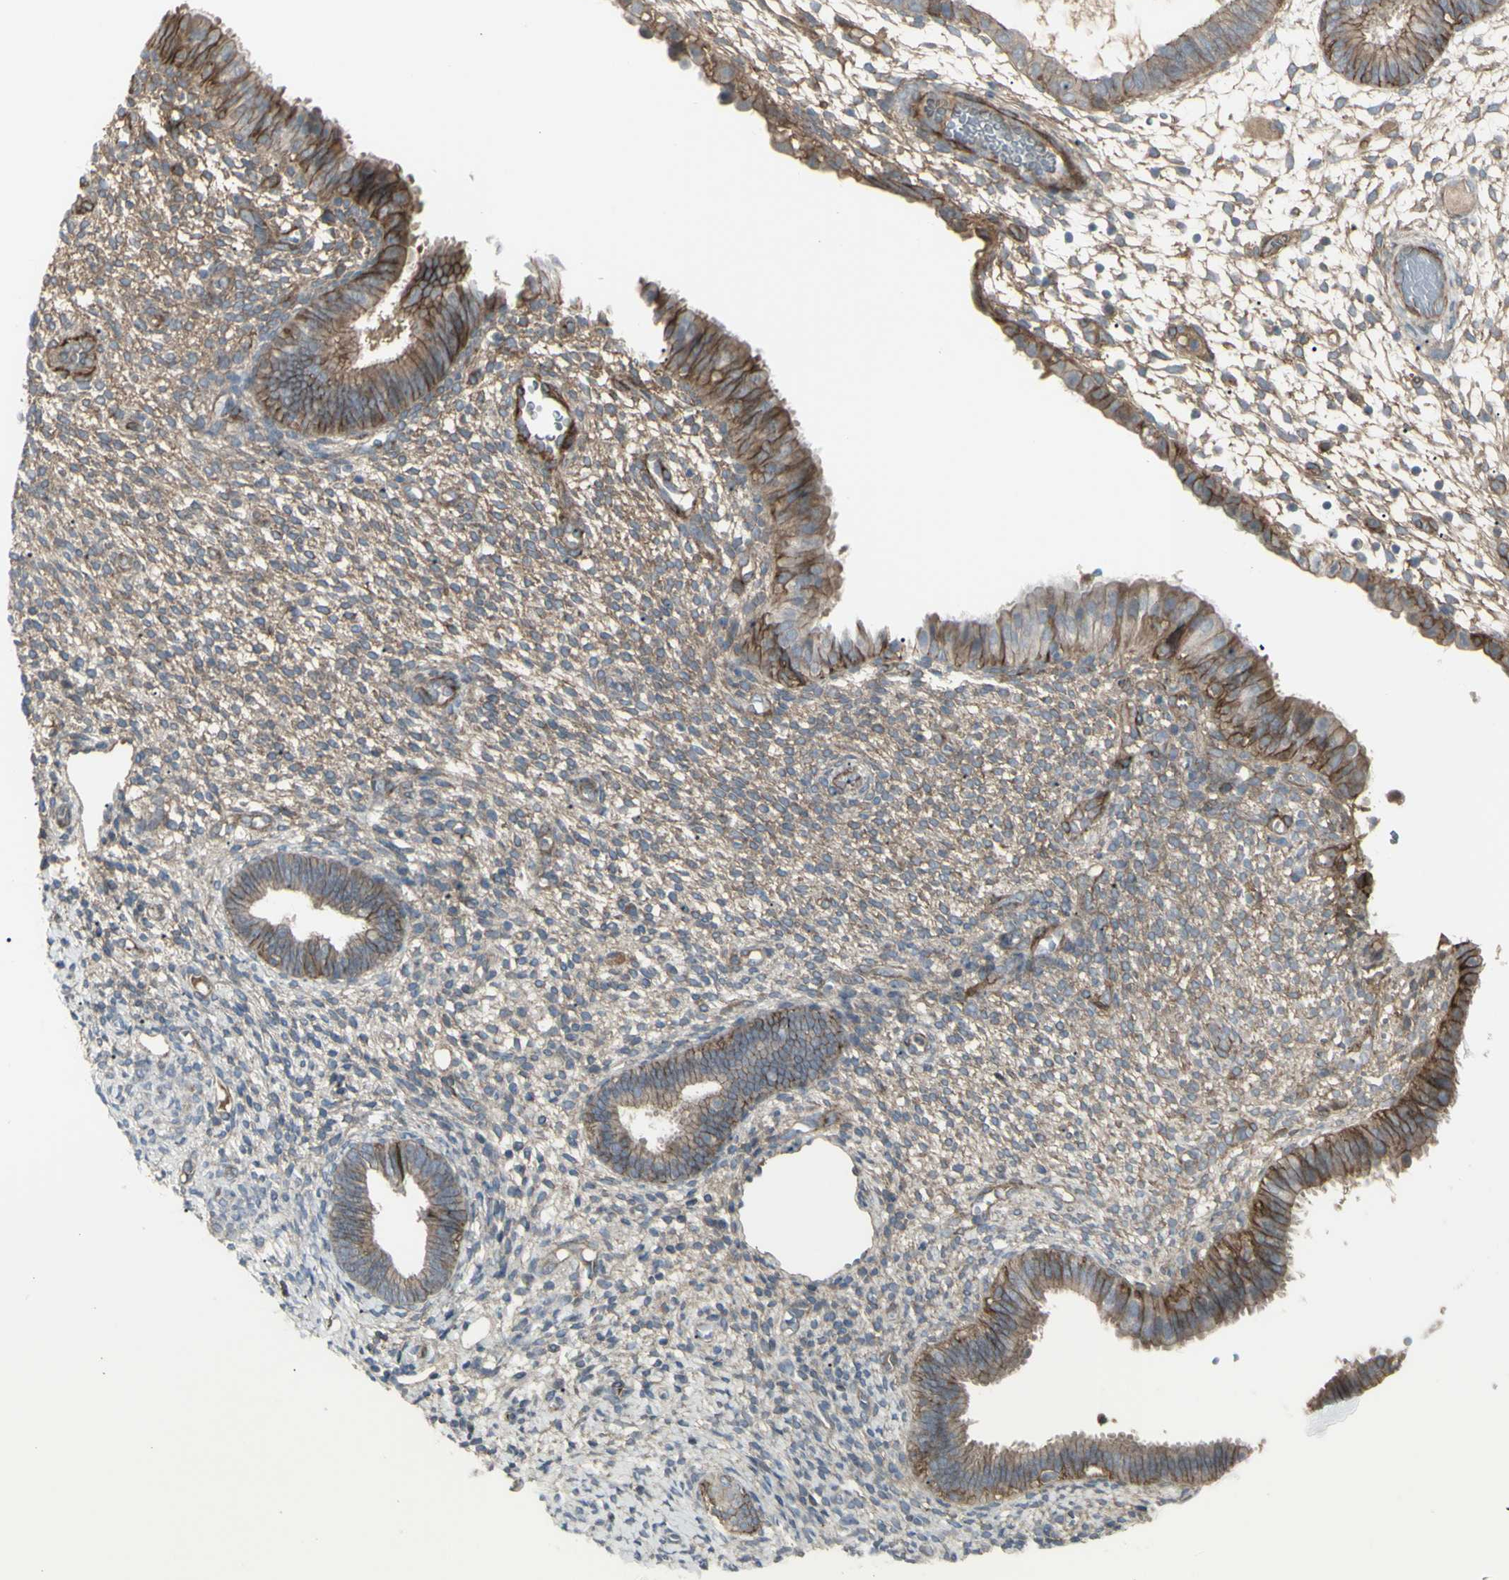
{"staining": {"intensity": "weak", "quantity": "25%-75%", "location": "cytoplasmic/membranous"}, "tissue": "endometrium", "cell_type": "Cells in endometrial stroma", "image_type": "normal", "snomed": [{"axis": "morphology", "description": "Normal tissue, NOS"}, {"axis": "topography", "description": "Endometrium"}], "caption": "Immunohistochemical staining of benign human endometrium demonstrates 25%-75% levels of weak cytoplasmic/membranous protein positivity in about 25%-75% of cells in endometrial stroma. The staining was performed using DAB to visualize the protein expression in brown, while the nuclei were stained in blue with hematoxylin (Magnification: 20x).", "gene": "CD276", "patient": {"sex": "female", "age": 61}}